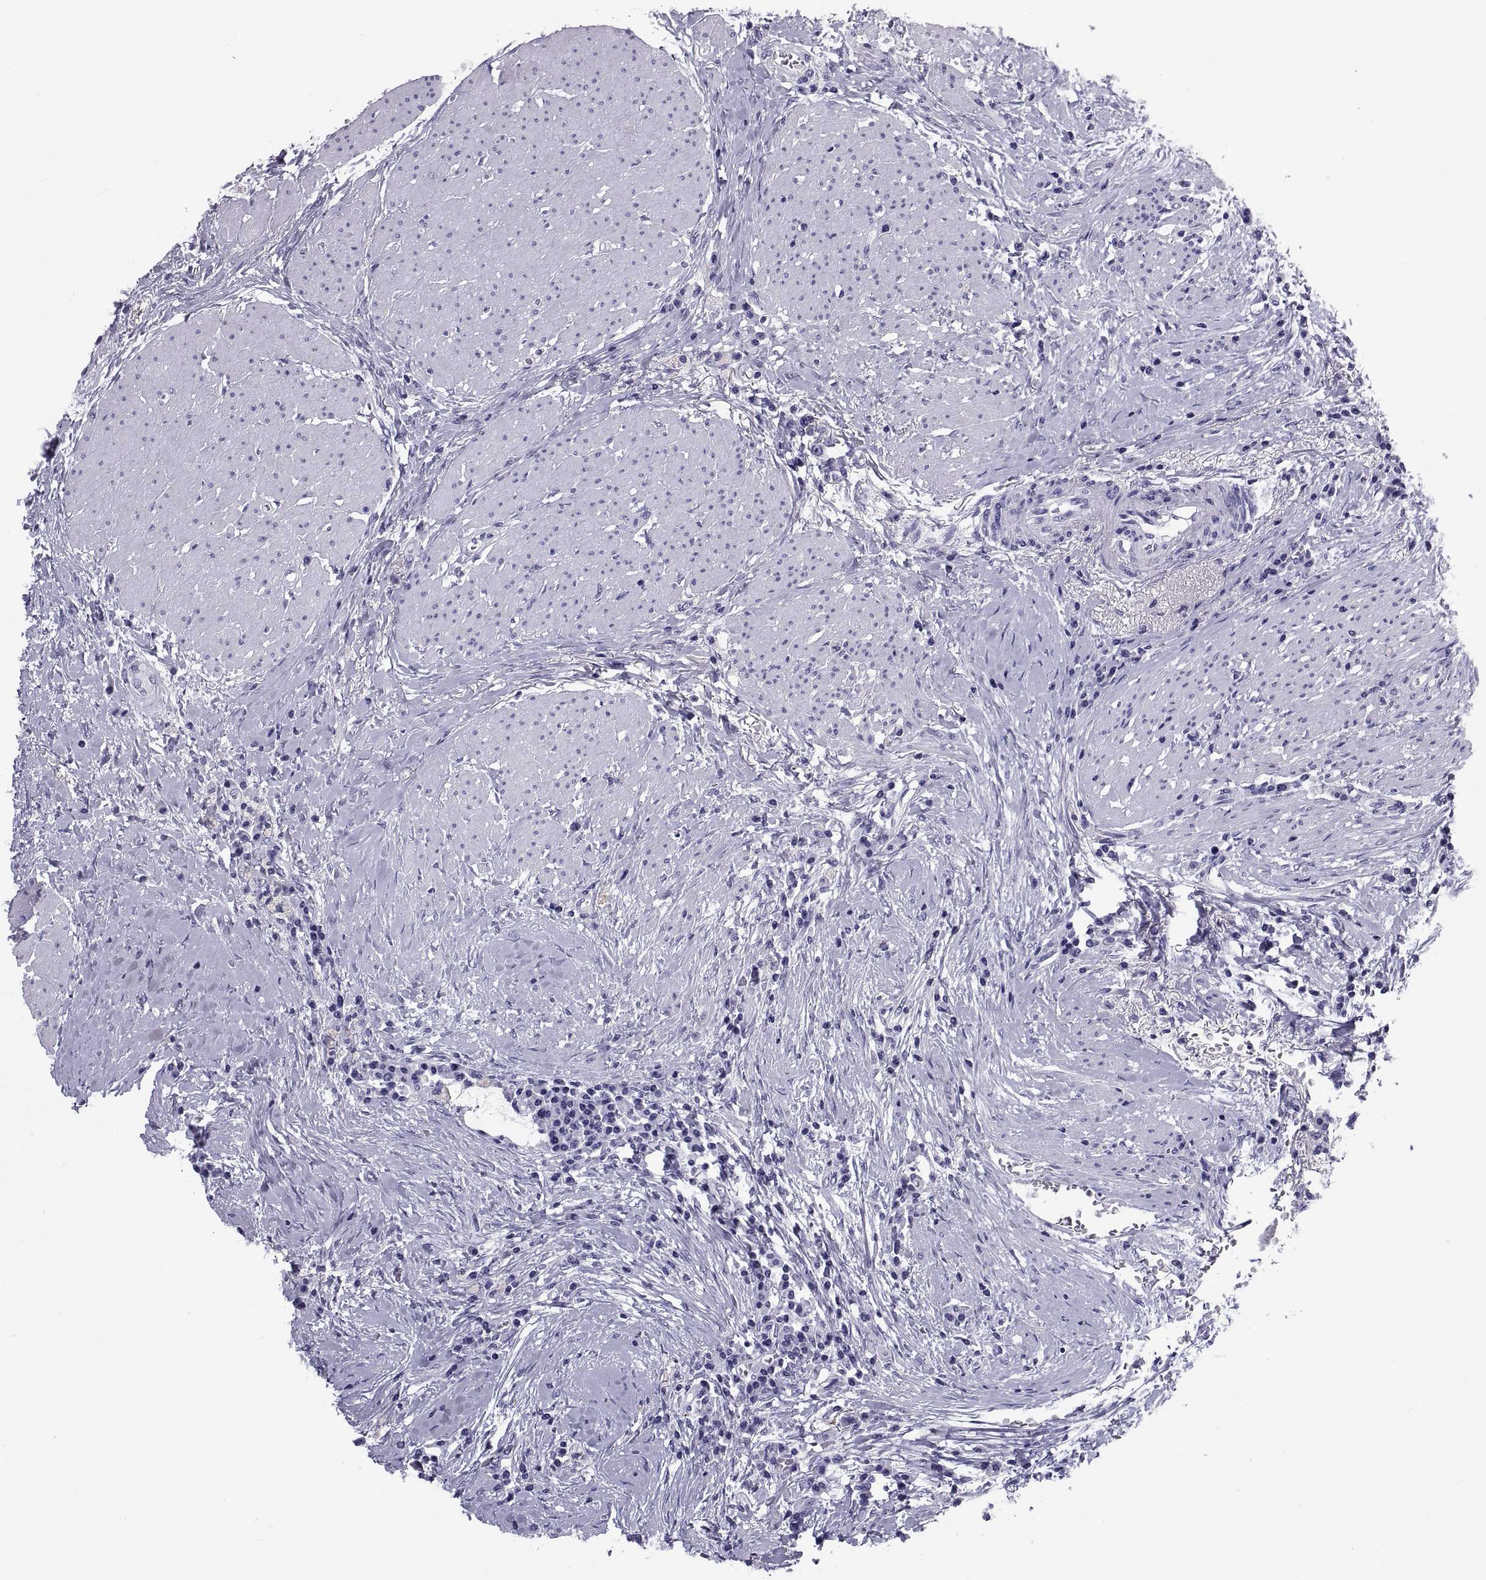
{"staining": {"intensity": "negative", "quantity": "none", "location": "none"}, "tissue": "colorectal cancer", "cell_type": "Tumor cells", "image_type": "cancer", "snomed": [{"axis": "morphology", "description": "Adenocarcinoma, NOS"}, {"axis": "topography", "description": "Rectum"}], "caption": "IHC of human colorectal adenocarcinoma displays no staining in tumor cells.", "gene": "DEFB129", "patient": {"sex": "male", "age": 59}}